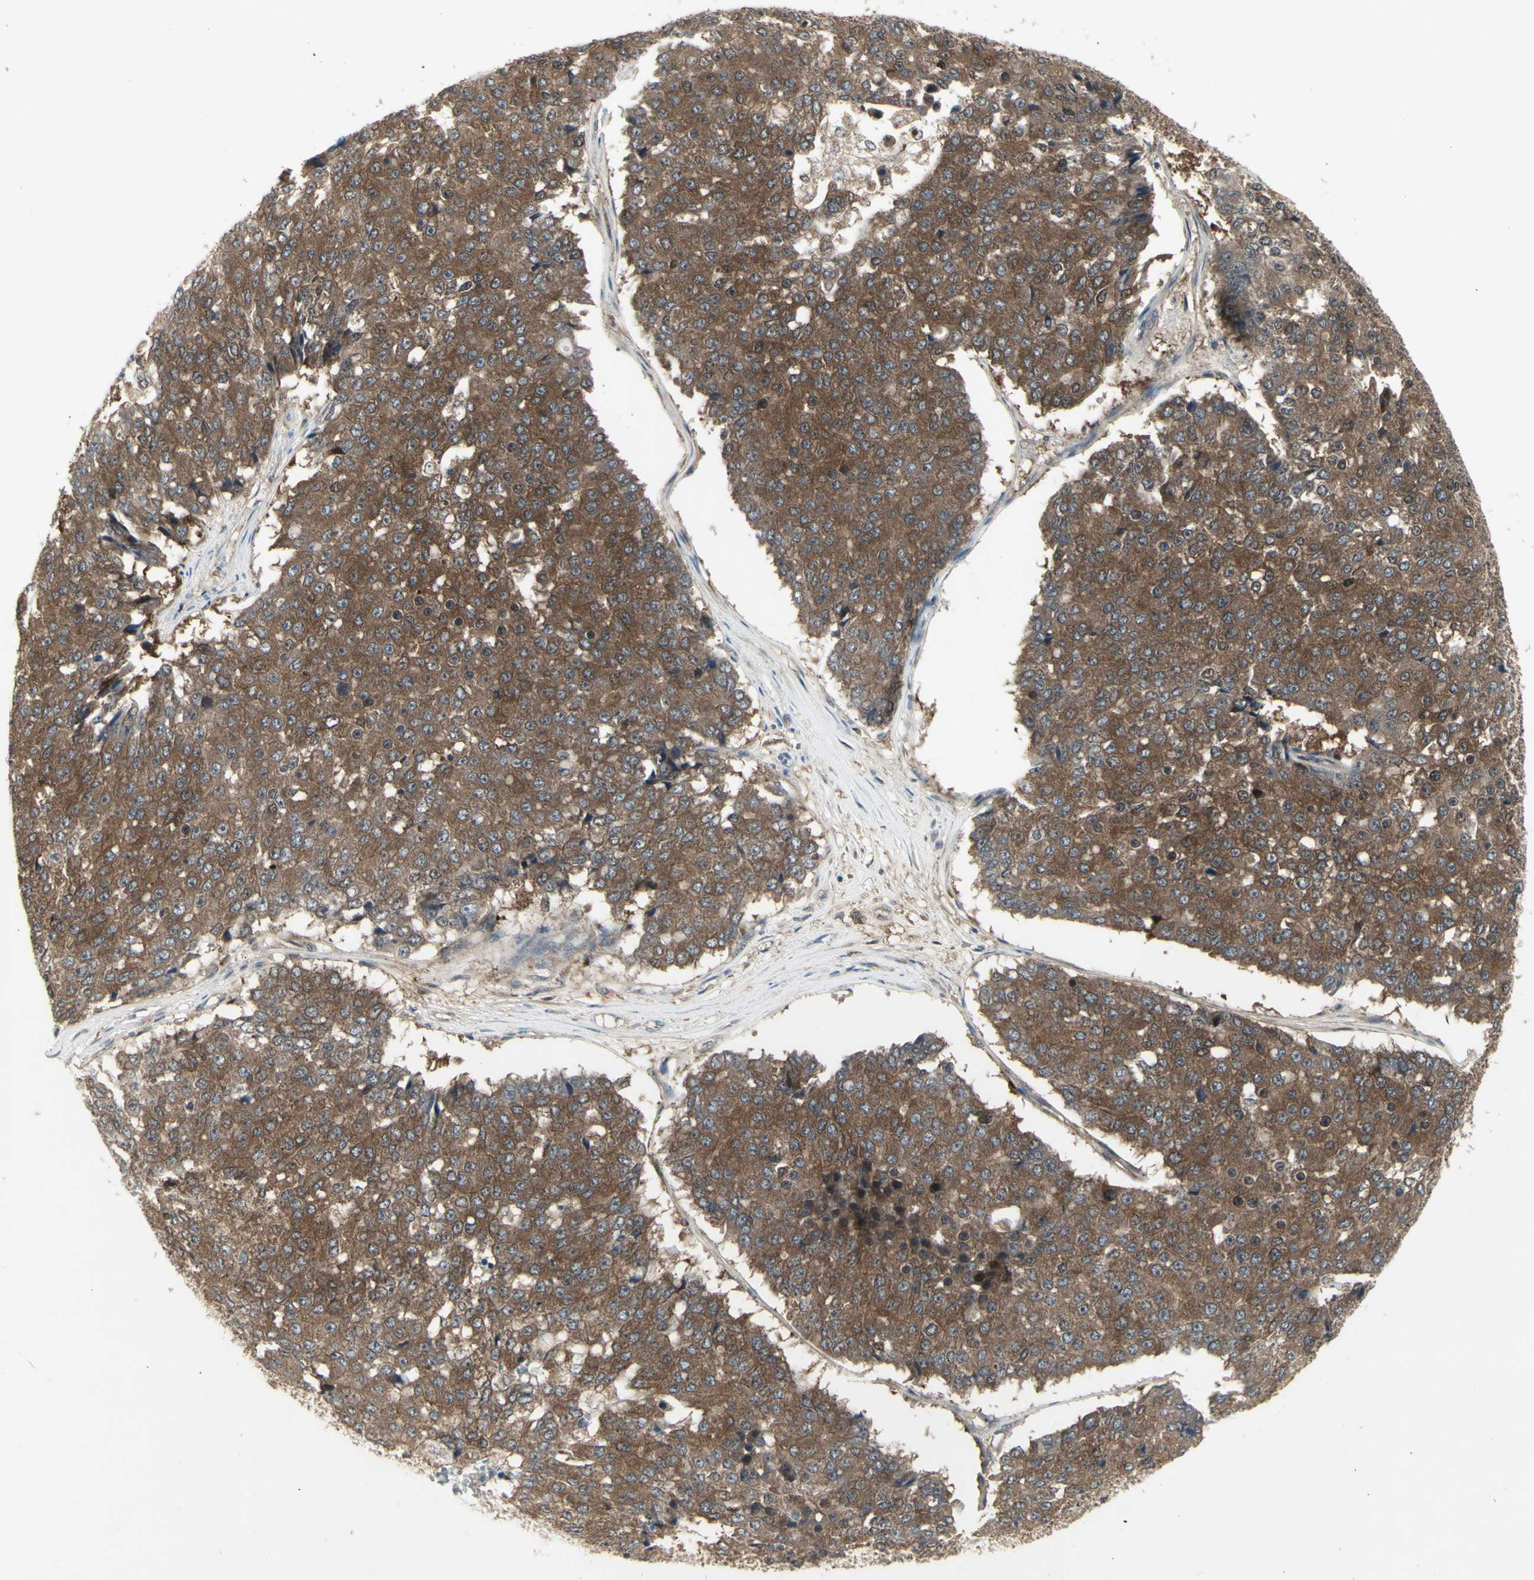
{"staining": {"intensity": "moderate", "quantity": ">75%", "location": "cytoplasmic/membranous"}, "tissue": "pancreatic cancer", "cell_type": "Tumor cells", "image_type": "cancer", "snomed": [{"axis": "morphology", "description": "Adenocarcinoma, NOS"}, {"axis": "topography", "description": "Pancreas"}], "caption": "Brown immunohistochemical staining in human adenocarcinoma (pancreatic) exhibits moderate cytoplasmic/membranous expression in approximately >75% of tumor cells. (brown staining indicates protein expression, while blue staining denotes nuclei).", "gene": "CHURC1-FNTB", "patient": {"sex": "male", "age": 50}}